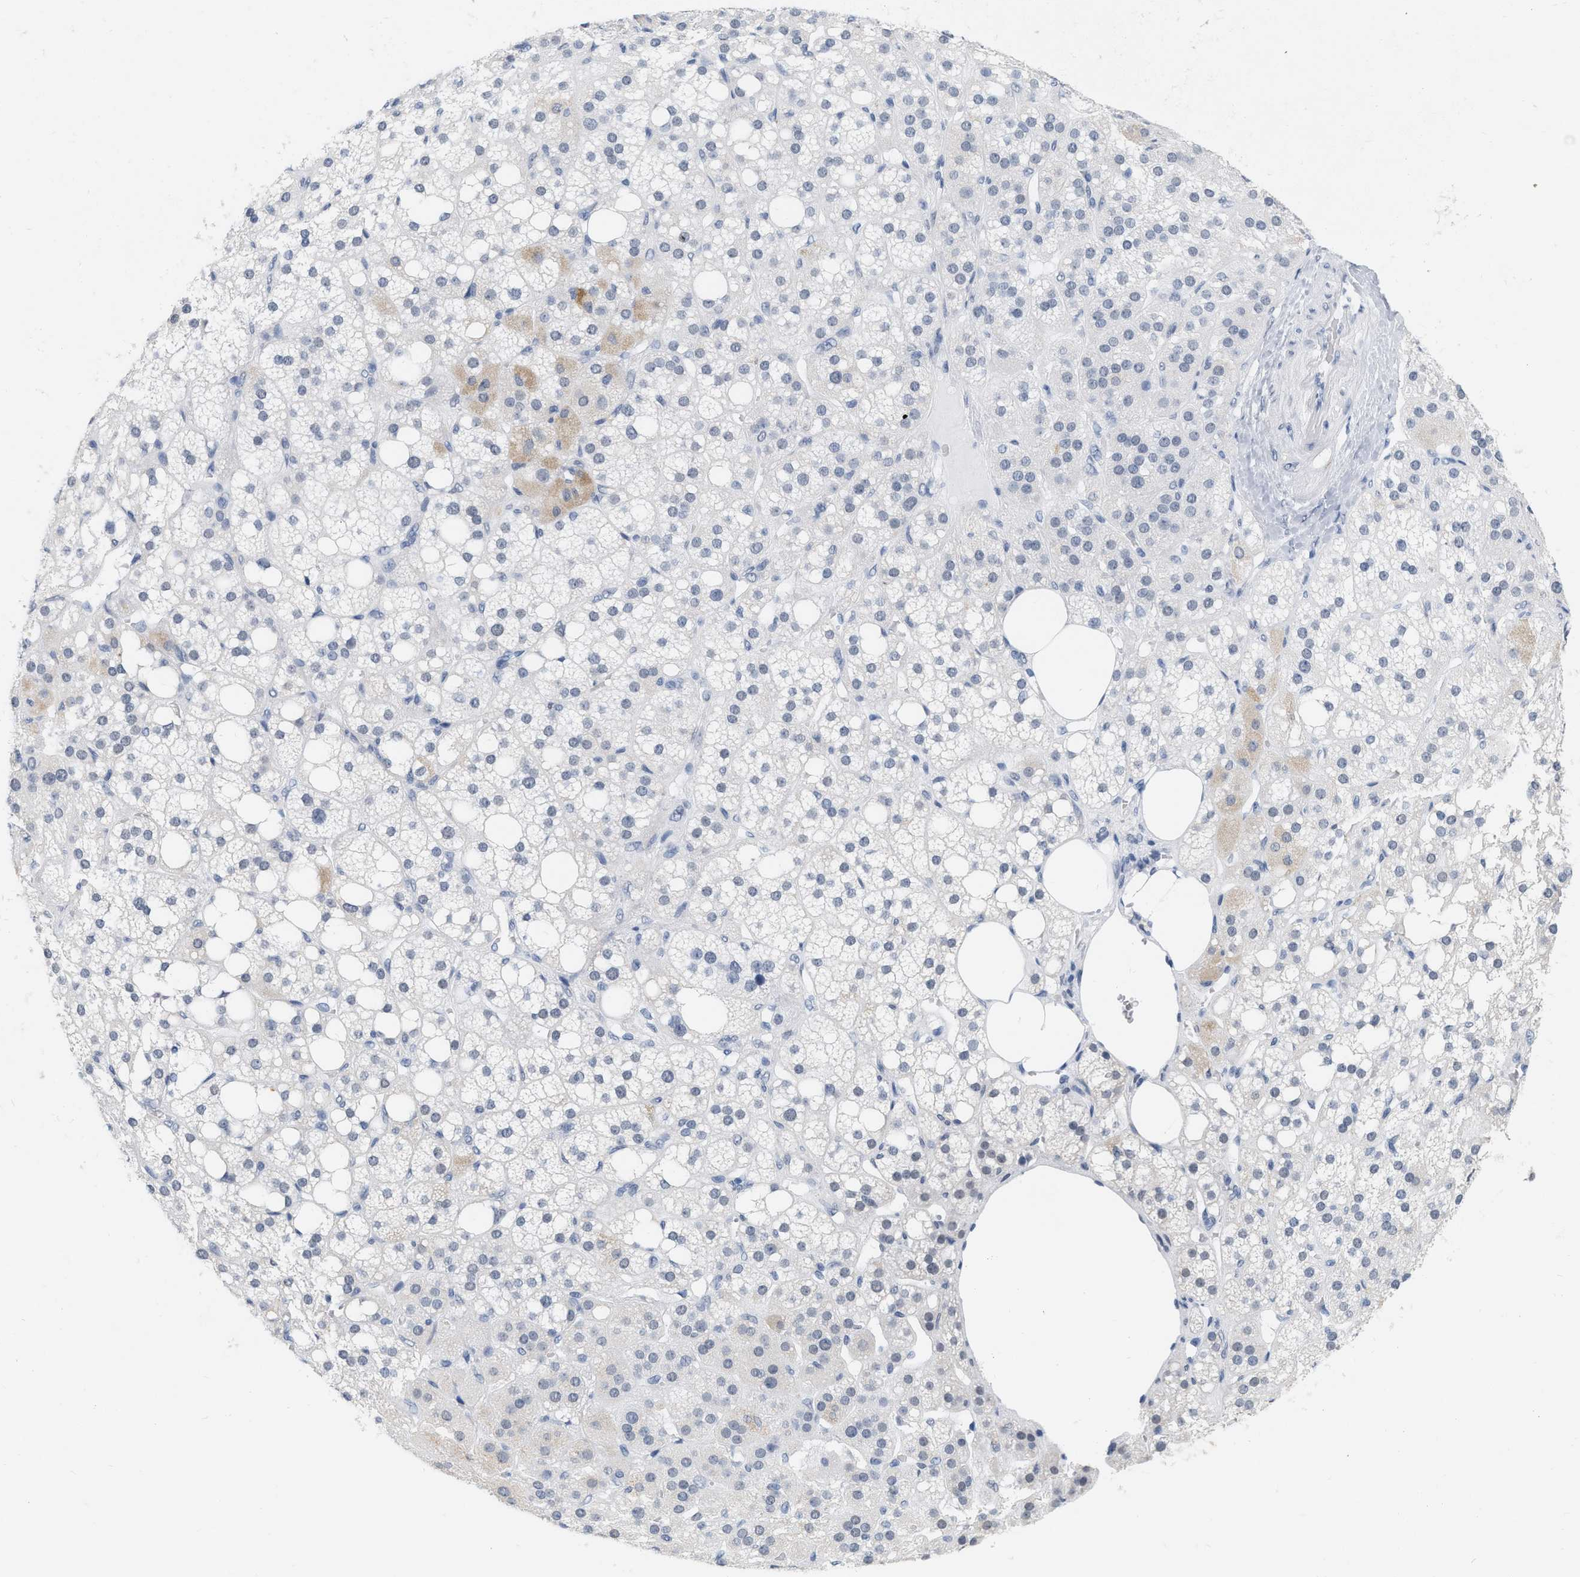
{"staining": {"intensity": "negative", "quantity": "none", "location": "none"}, "tissue": "adrenal gland", "cell_type": "Glandular cells", "image_type": "normal", "snomed": [{"axis": "morphology", "description": "Normal tissue, NOS"}, {"axis": "topography", "description": "Adrenal gland"}], "caption": "Glandular cells show no significant positivity in benign adrenal gland. Brightfield microscopy of immunohistochemistry (IHC) stained with DAB (3,3'-diaminobenzidine) (brown) and hematoxylin (blue), captured at high magnification.", "gene": "XIRP1", "patient": {"sex": "female", "age": 59}}